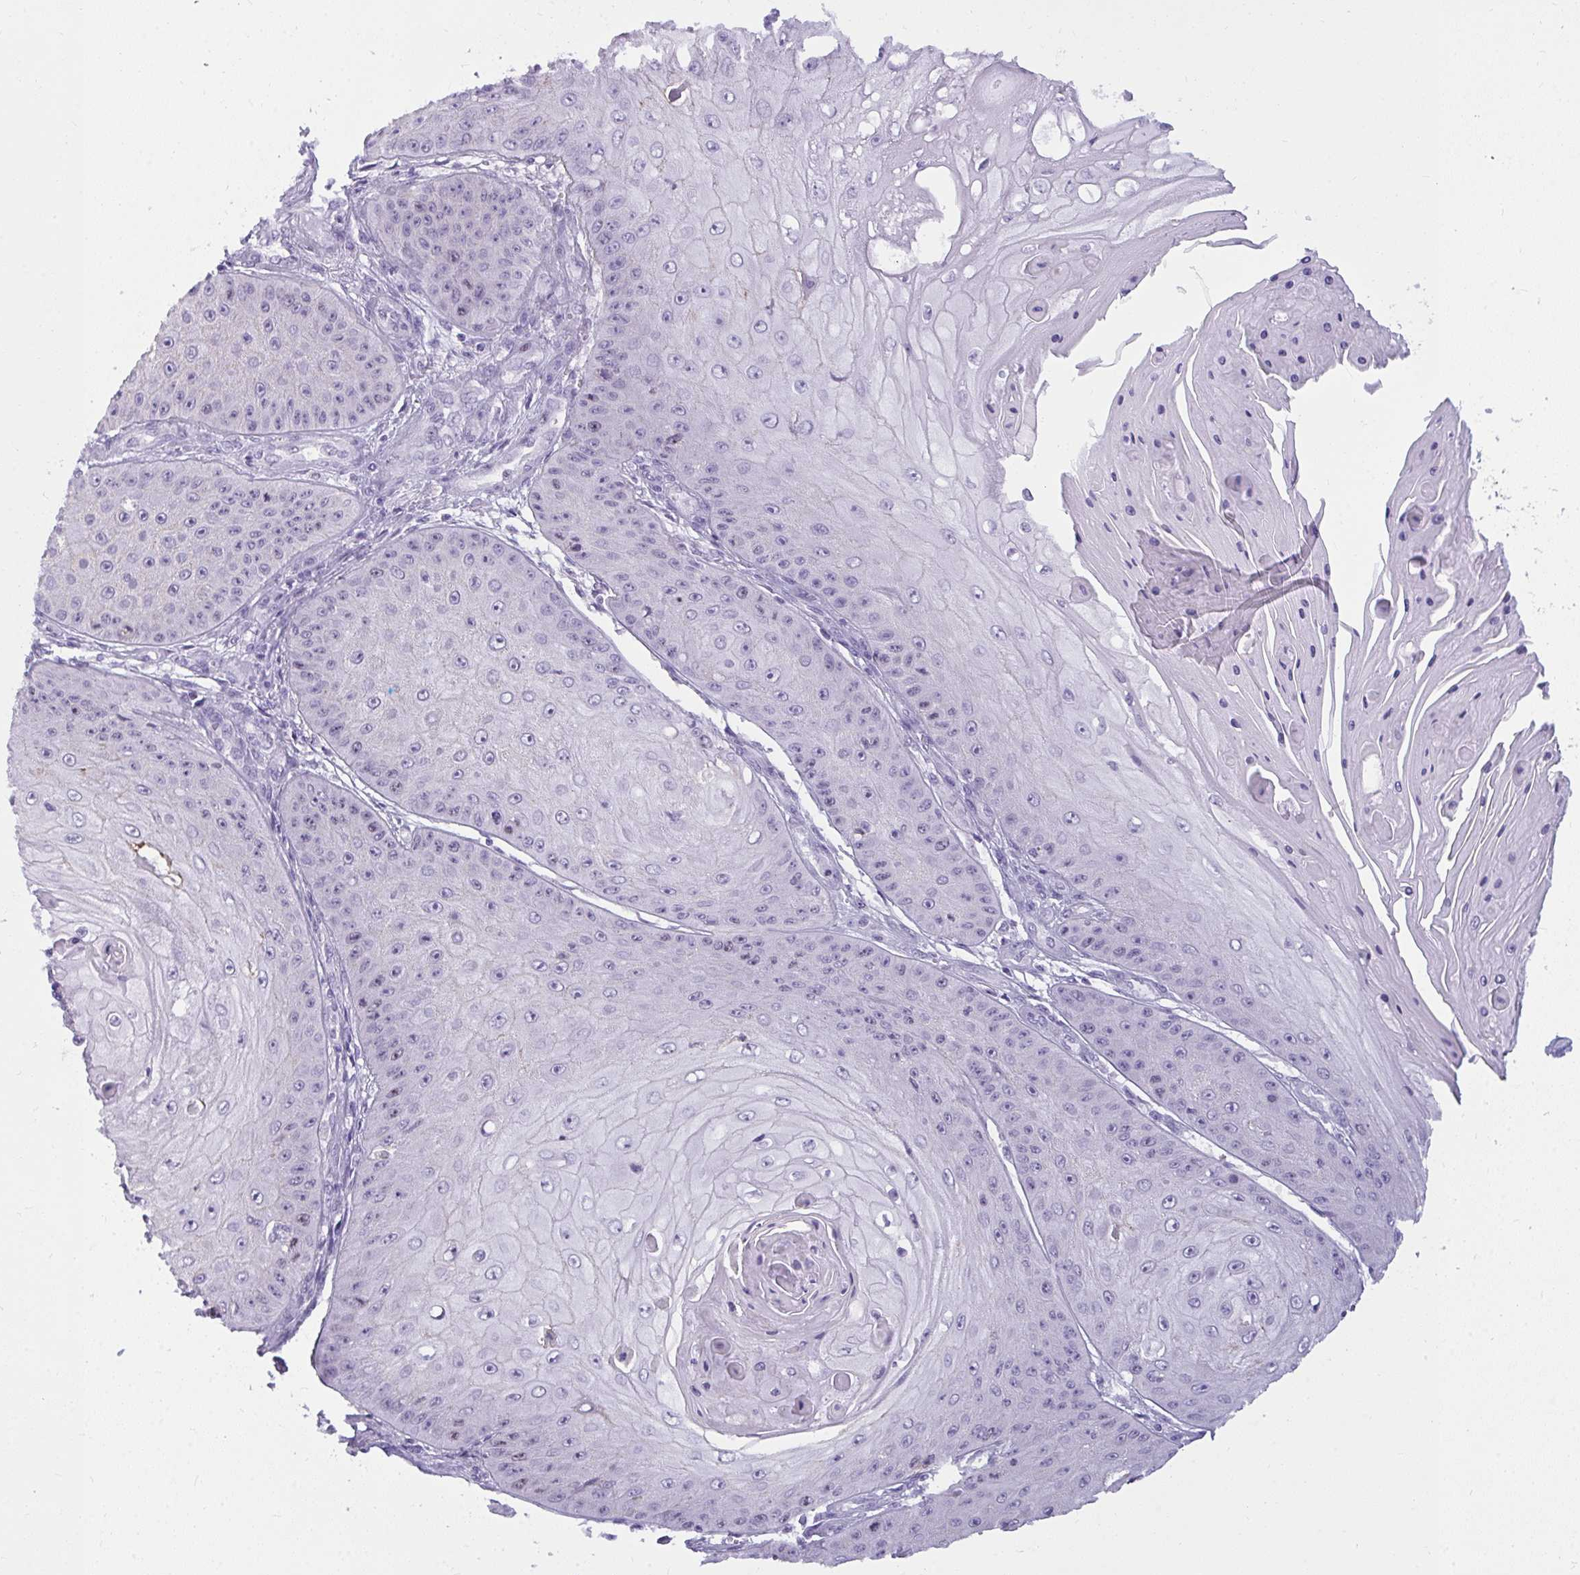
{"staining": {"intensity": "negative", "quantity": "none", "location": "none"}, "tissue": "skin cancer", "cell_type": "Tumor cells", "image_type": "cancer", "snomed": [{"axis": "morphology", "description": "Squamous cell carcinoma, NOS"}, {"axis": "topography", "description": "Skin"}], "caption": "Skin squamous cell carcinoma was stained to show a protein in brown. There is no significant staining in tumor cells.", "gene": "SUZ12", "patient": {"sex": "male", "age": 70}}